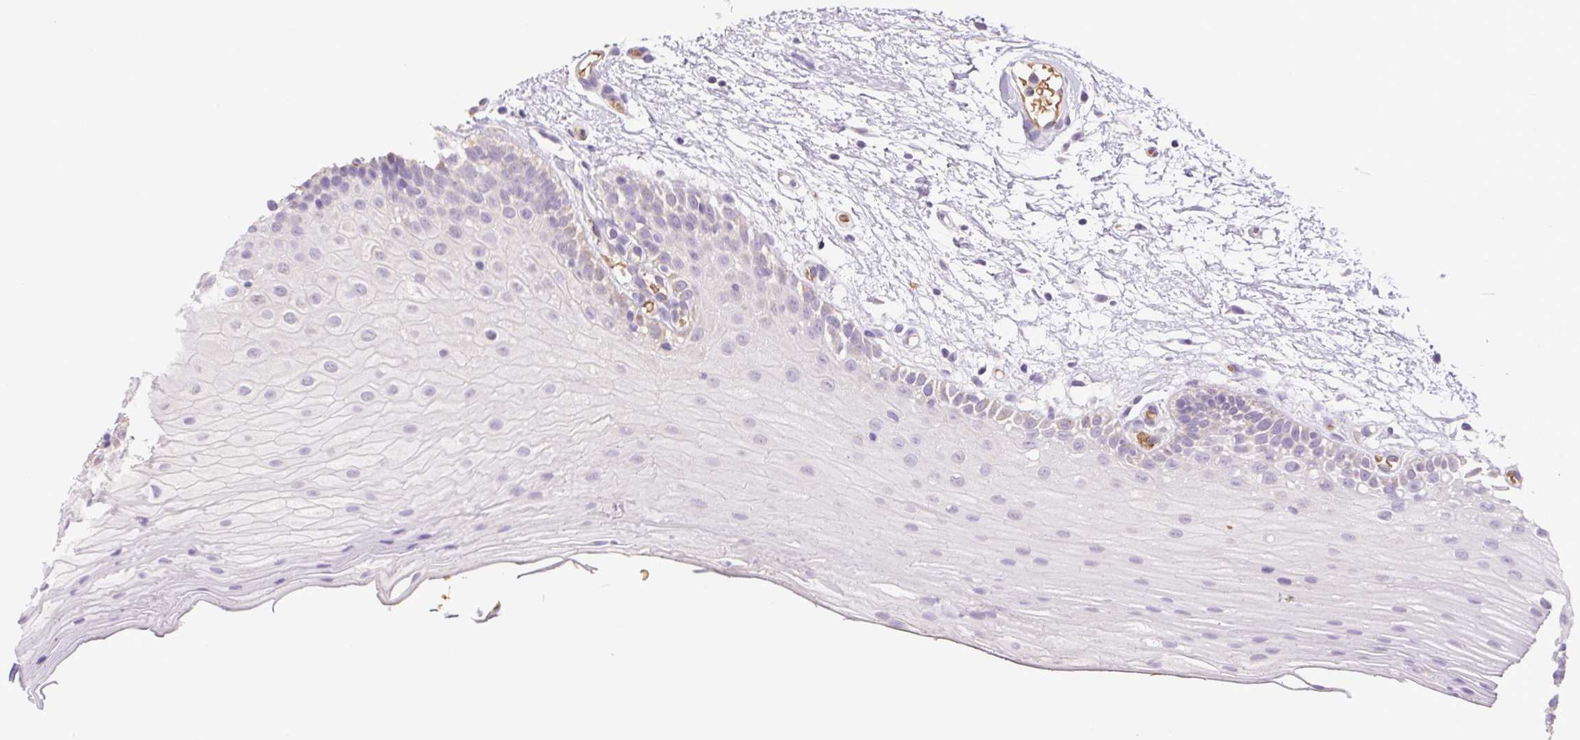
{"staining": {"intensity": "negative", "quantity": "none", "location": "none"}, "tissue": "oral mucosa", "cell_type": "Squamous epithelial cells", "image_type": "normal", "snomed": [{"axis": "morphology", "description": "Normal tissue, NOS"}, {"axis": "morphology", "description": "Squamous cell carcinoma, NOS"}, {"axis": "topography", "description": "Oral tissue"}, {"axis": "topography", "description": "Tounge, NOS"}, {"axis": "topography", "description": "Head-Neck"}], "caption": "Human oral mucosa stained for a protein using immunohistochemistry (IHC) displays no positivity in squamous epithelial cells.", "gene": "IGFL3", "patient": {"sex": "male", "age": 62}}